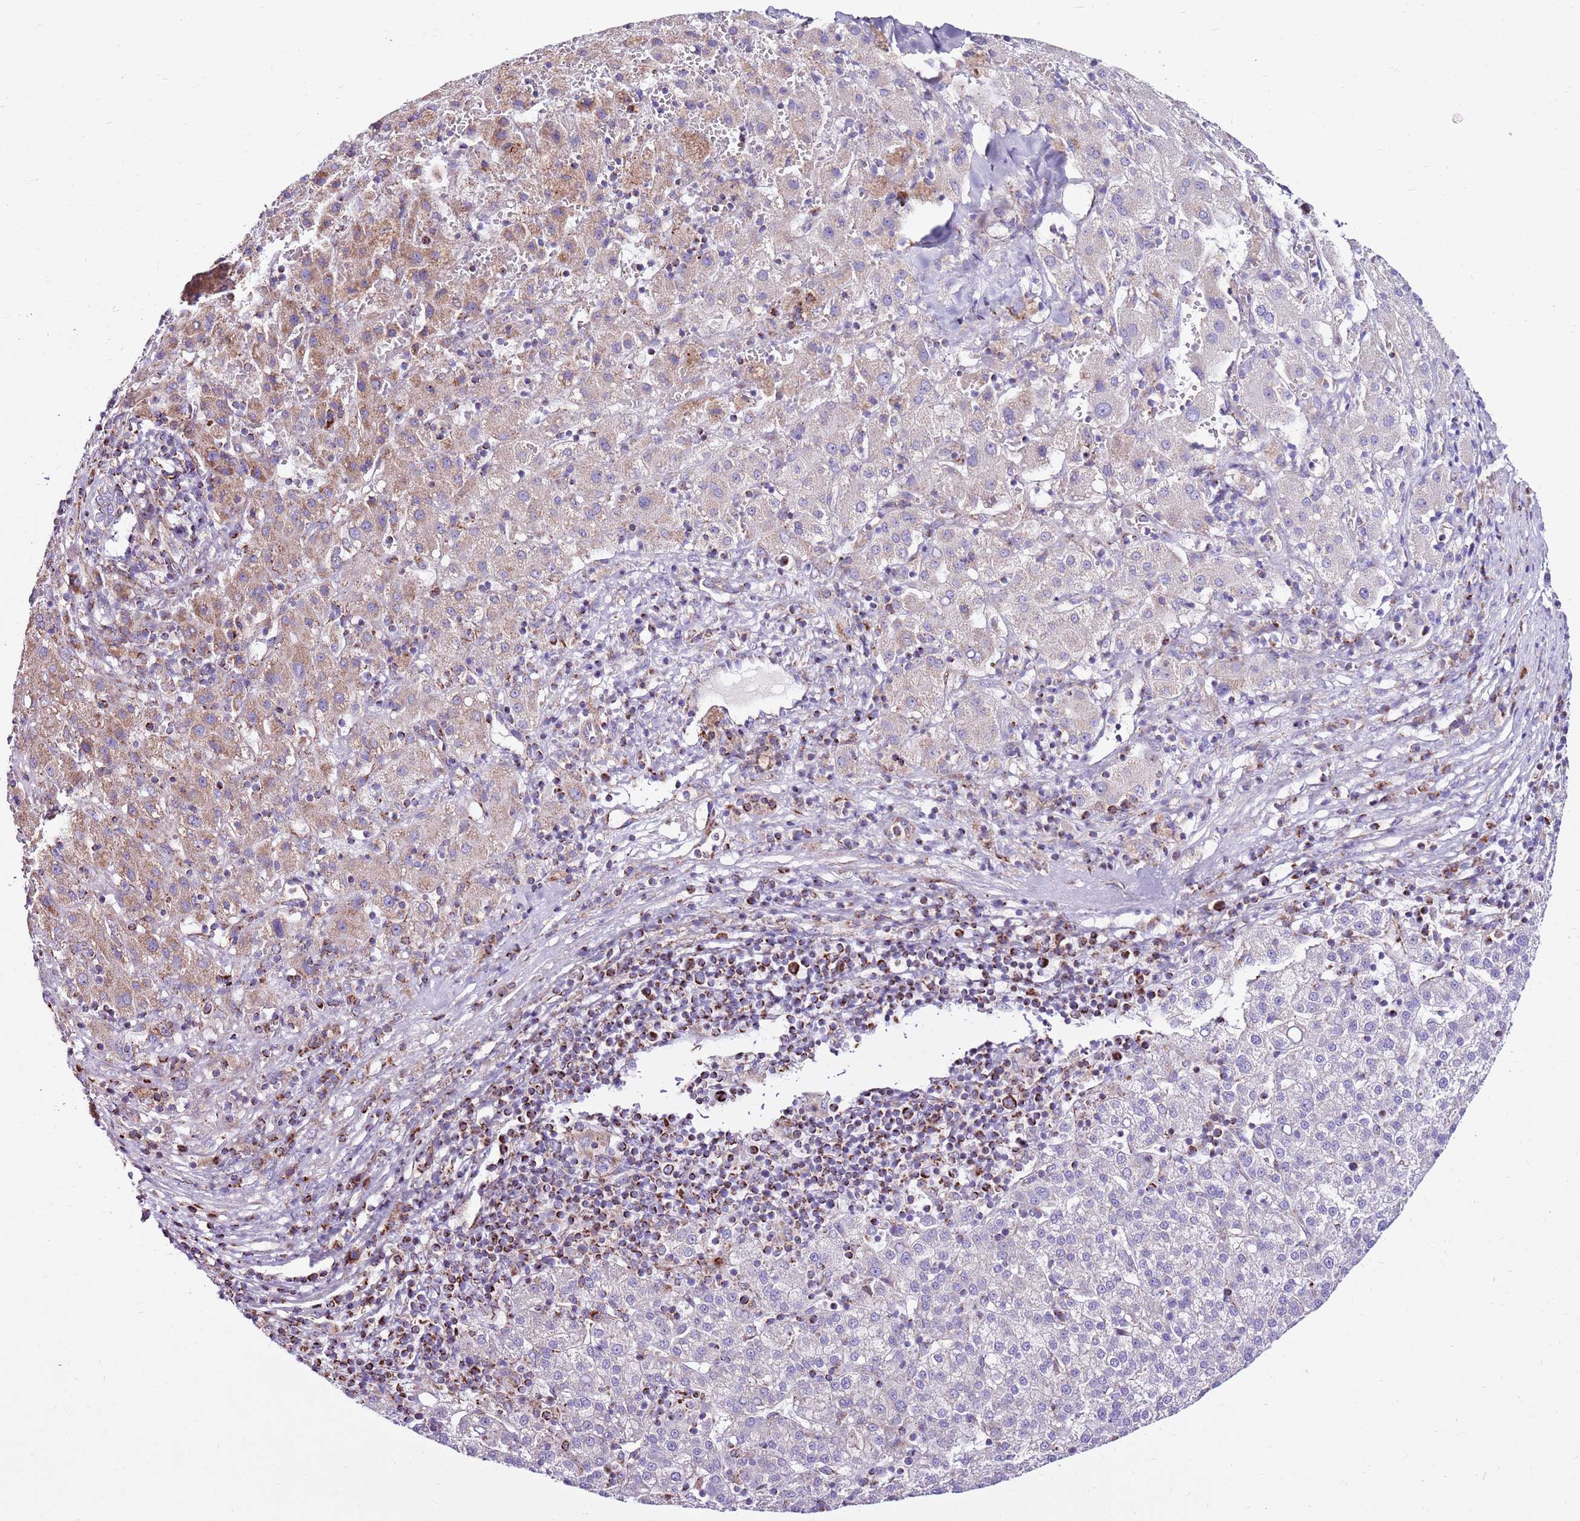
{"staining": {"intensity": "moderate", "quantity": "<25%", "location": "cytoplasmic/membranous"}, "tissue": "liver cancer", "cell_type": "Tumor cells", "image_type": "cancer", "snomed": [{"axis": "morphology", "description": "Carcinoma, Hepatocellular, NOS"}, {"axis": "topography", "description": "Liver"}], "caption": "A brown stain labels moderate cytoplasmic/membranous positivity of a protein in liver cancer (hepatocellular carcinoma) tumor cells. The staining was performed using DAB (3,3'-diaminobenzidine), with brown indicating positive protein expression. Nuclei are stained blue with hematoxylin.", "gene": "HECTD4", "patient": {"sex": "female", "age": 58}}